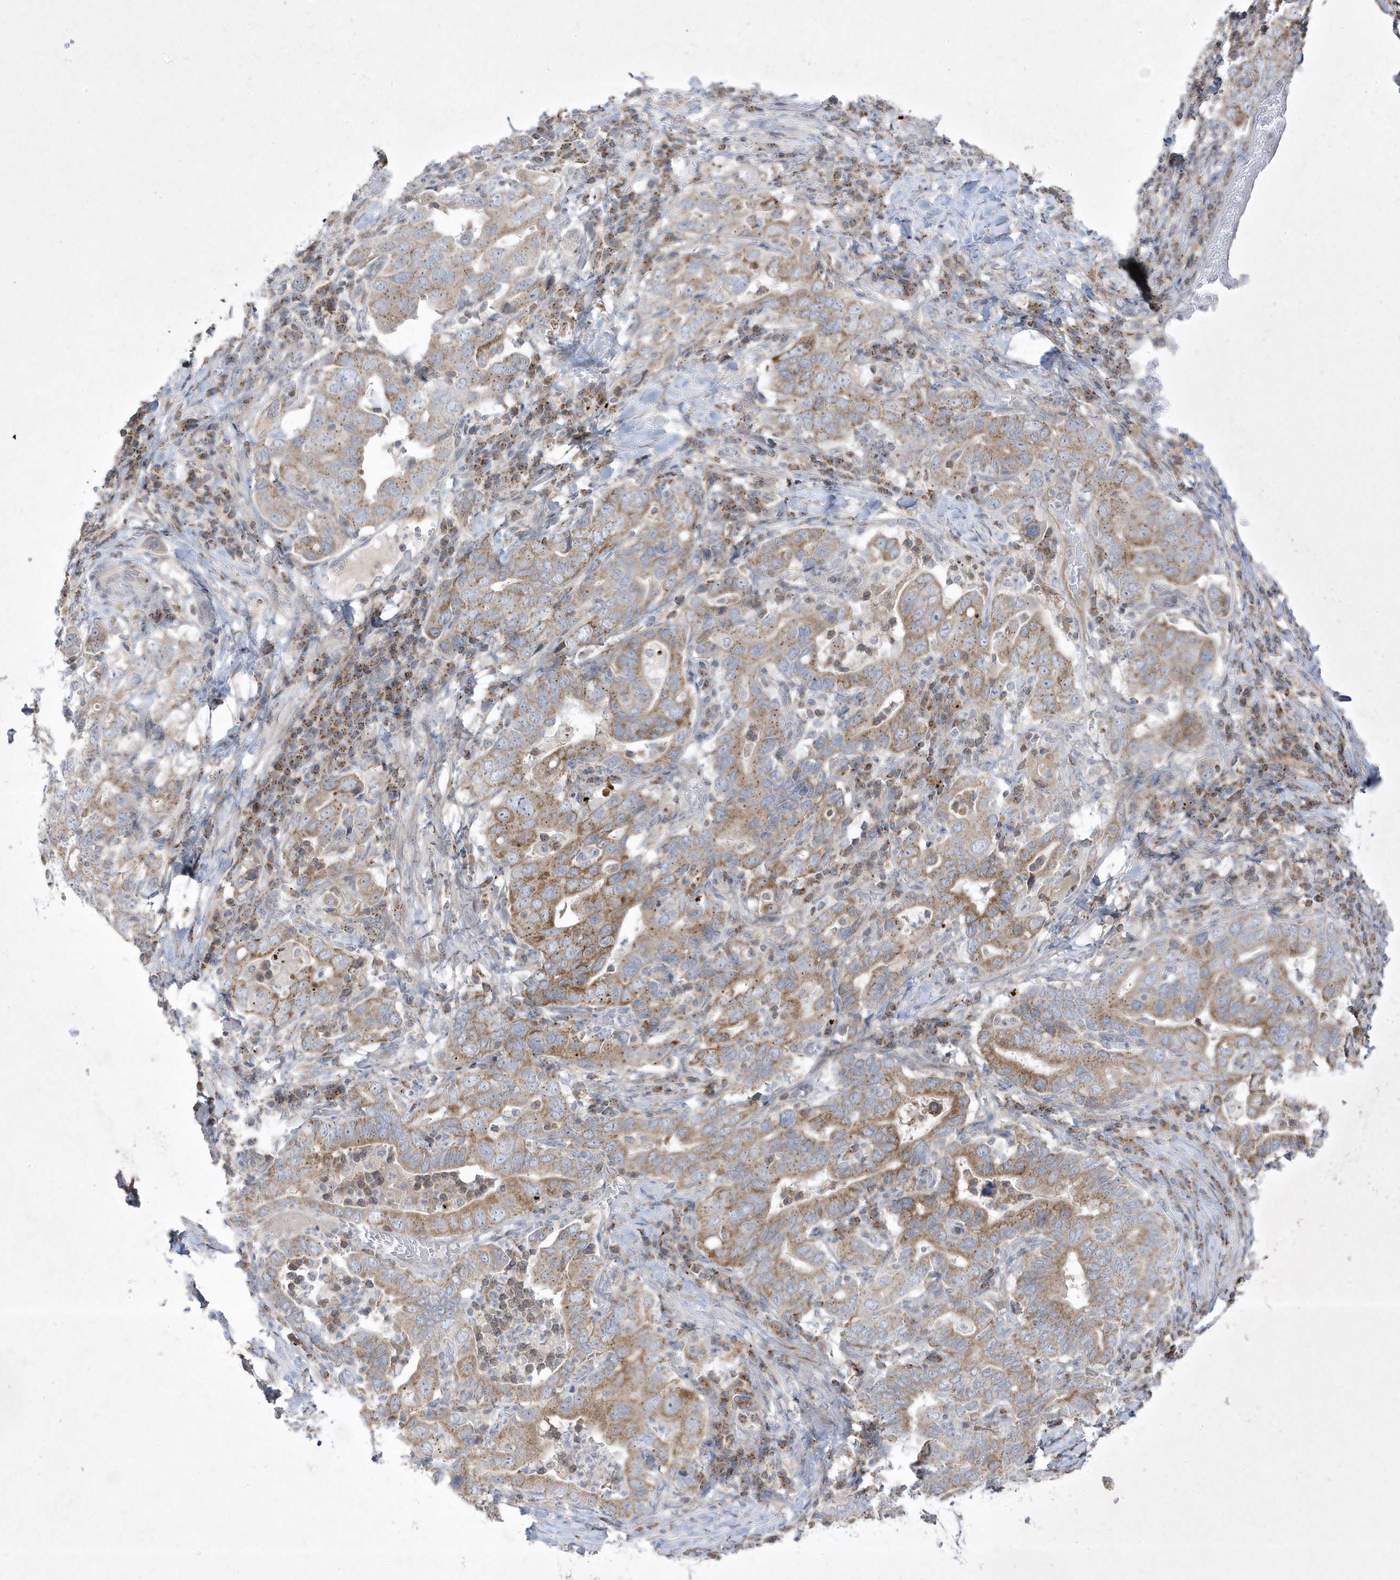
{"staining": {"intensity": "moderate", "quantity": ">75%", "location": "cytoplasmic/membranous"}, "tissue": "stomach cancer", "cell_type": "Tumor cells", "image_type": "cancer", "snomed": [{"axis": "morphology", "description": "Adenocarcinoma, NOS"}, {"axis": "topography", "description": "Stomach, upper"}], "caption": "Protein staining by immunohistochemistry (IHC) exhibits moderate cytoplasmic/membranous expression in about >75% of tumor cells in stomach cancer (adenocarcinoma).", "gene": "ADAMTSL3", "patient": {"sex": "male", "age": 62}}